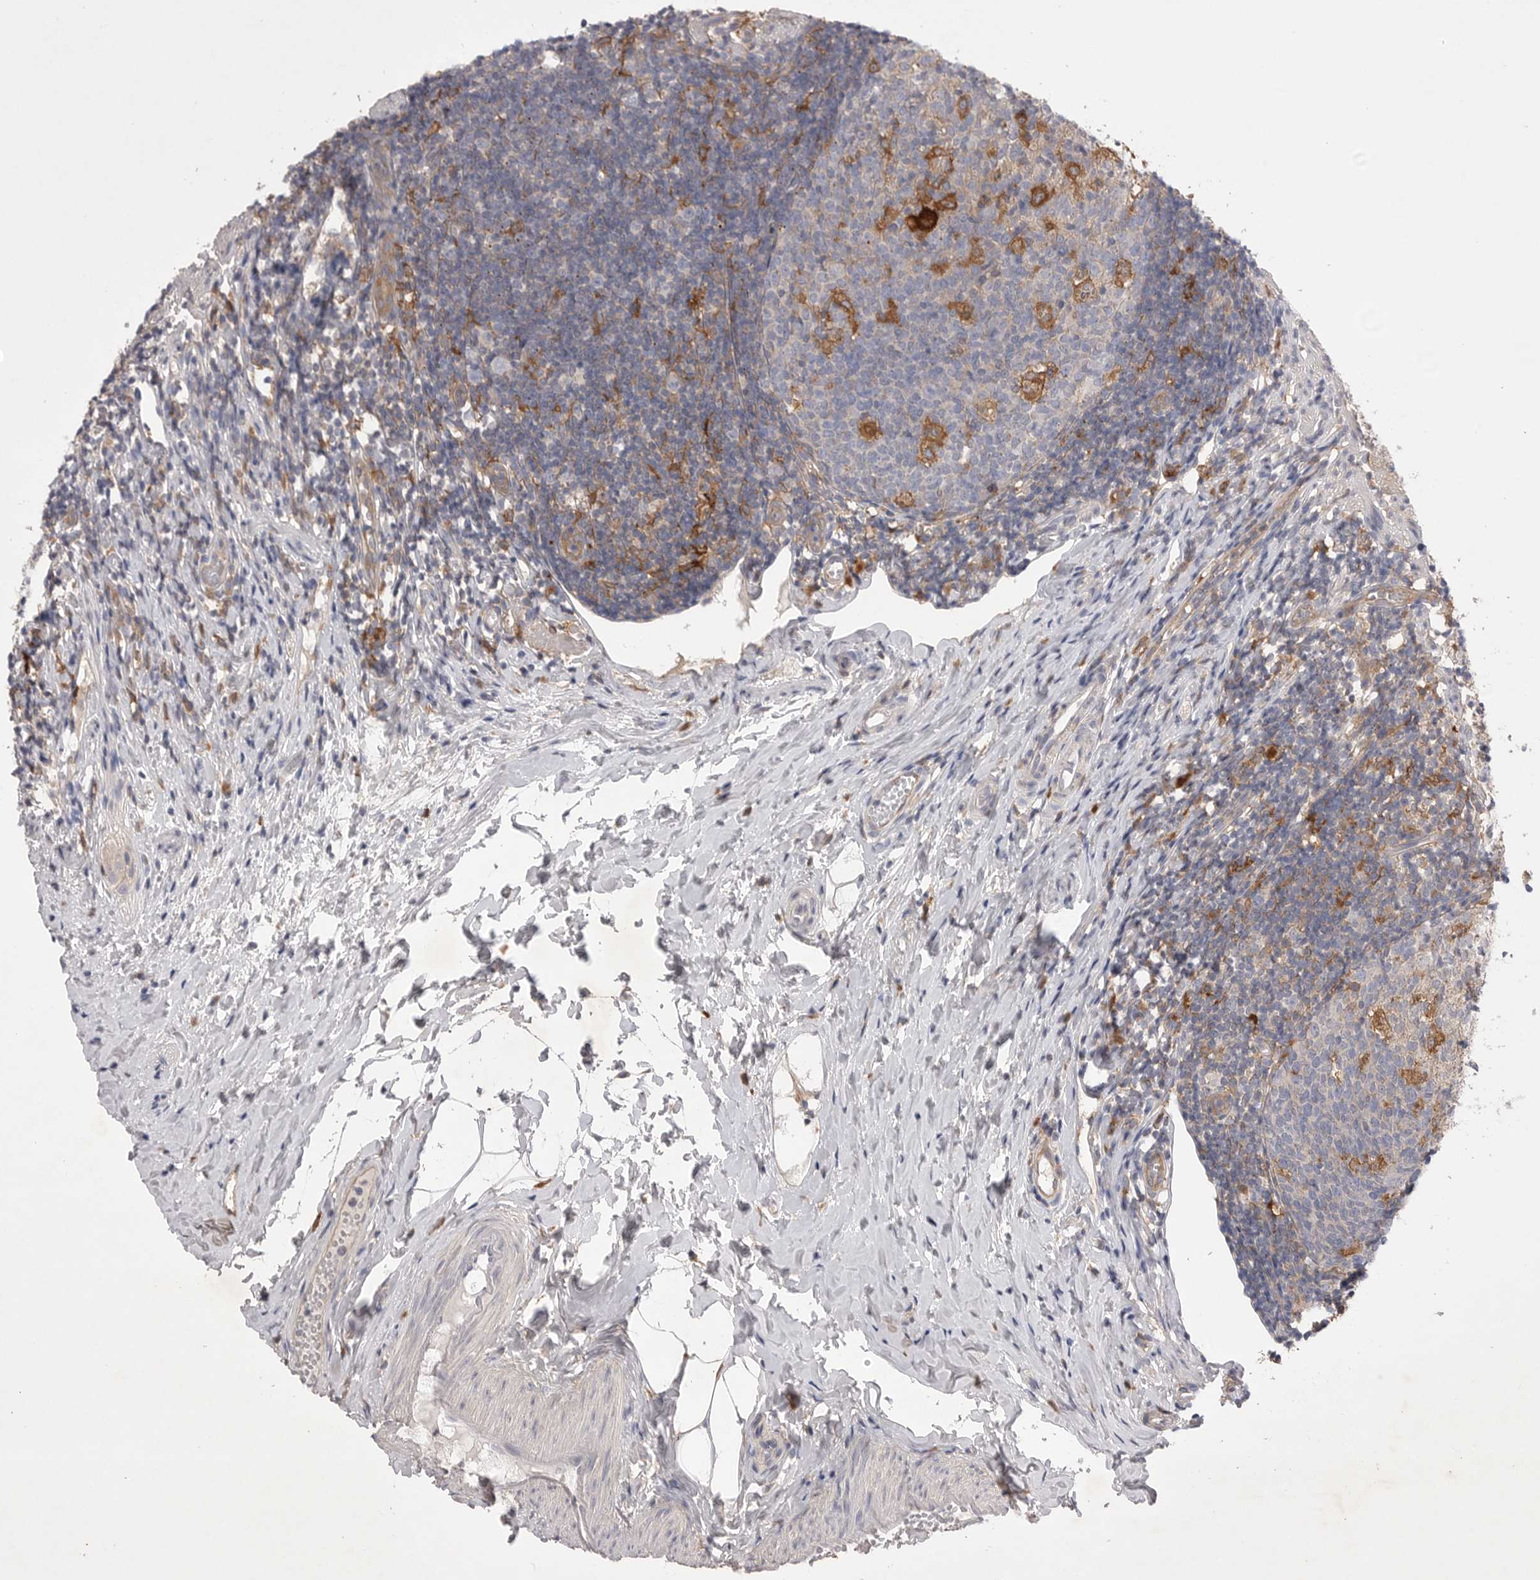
{"staining": {"intensity": "negative", "quantity": "none", "location": "none"}, "tissue": "appendix", "cell_type": "Glandular cells", "image_type": "normal", "snomed": [{"axis": "morphology", "description": "Normal tissue, NOS"}, {"axis": "topography", "description": "Appendix"}], "caption": "Glandular cells are negative for brown protein staining in unremarkable appendix.", "gene": "VAC14", "patient": {"sex": "female", "age": 20}}